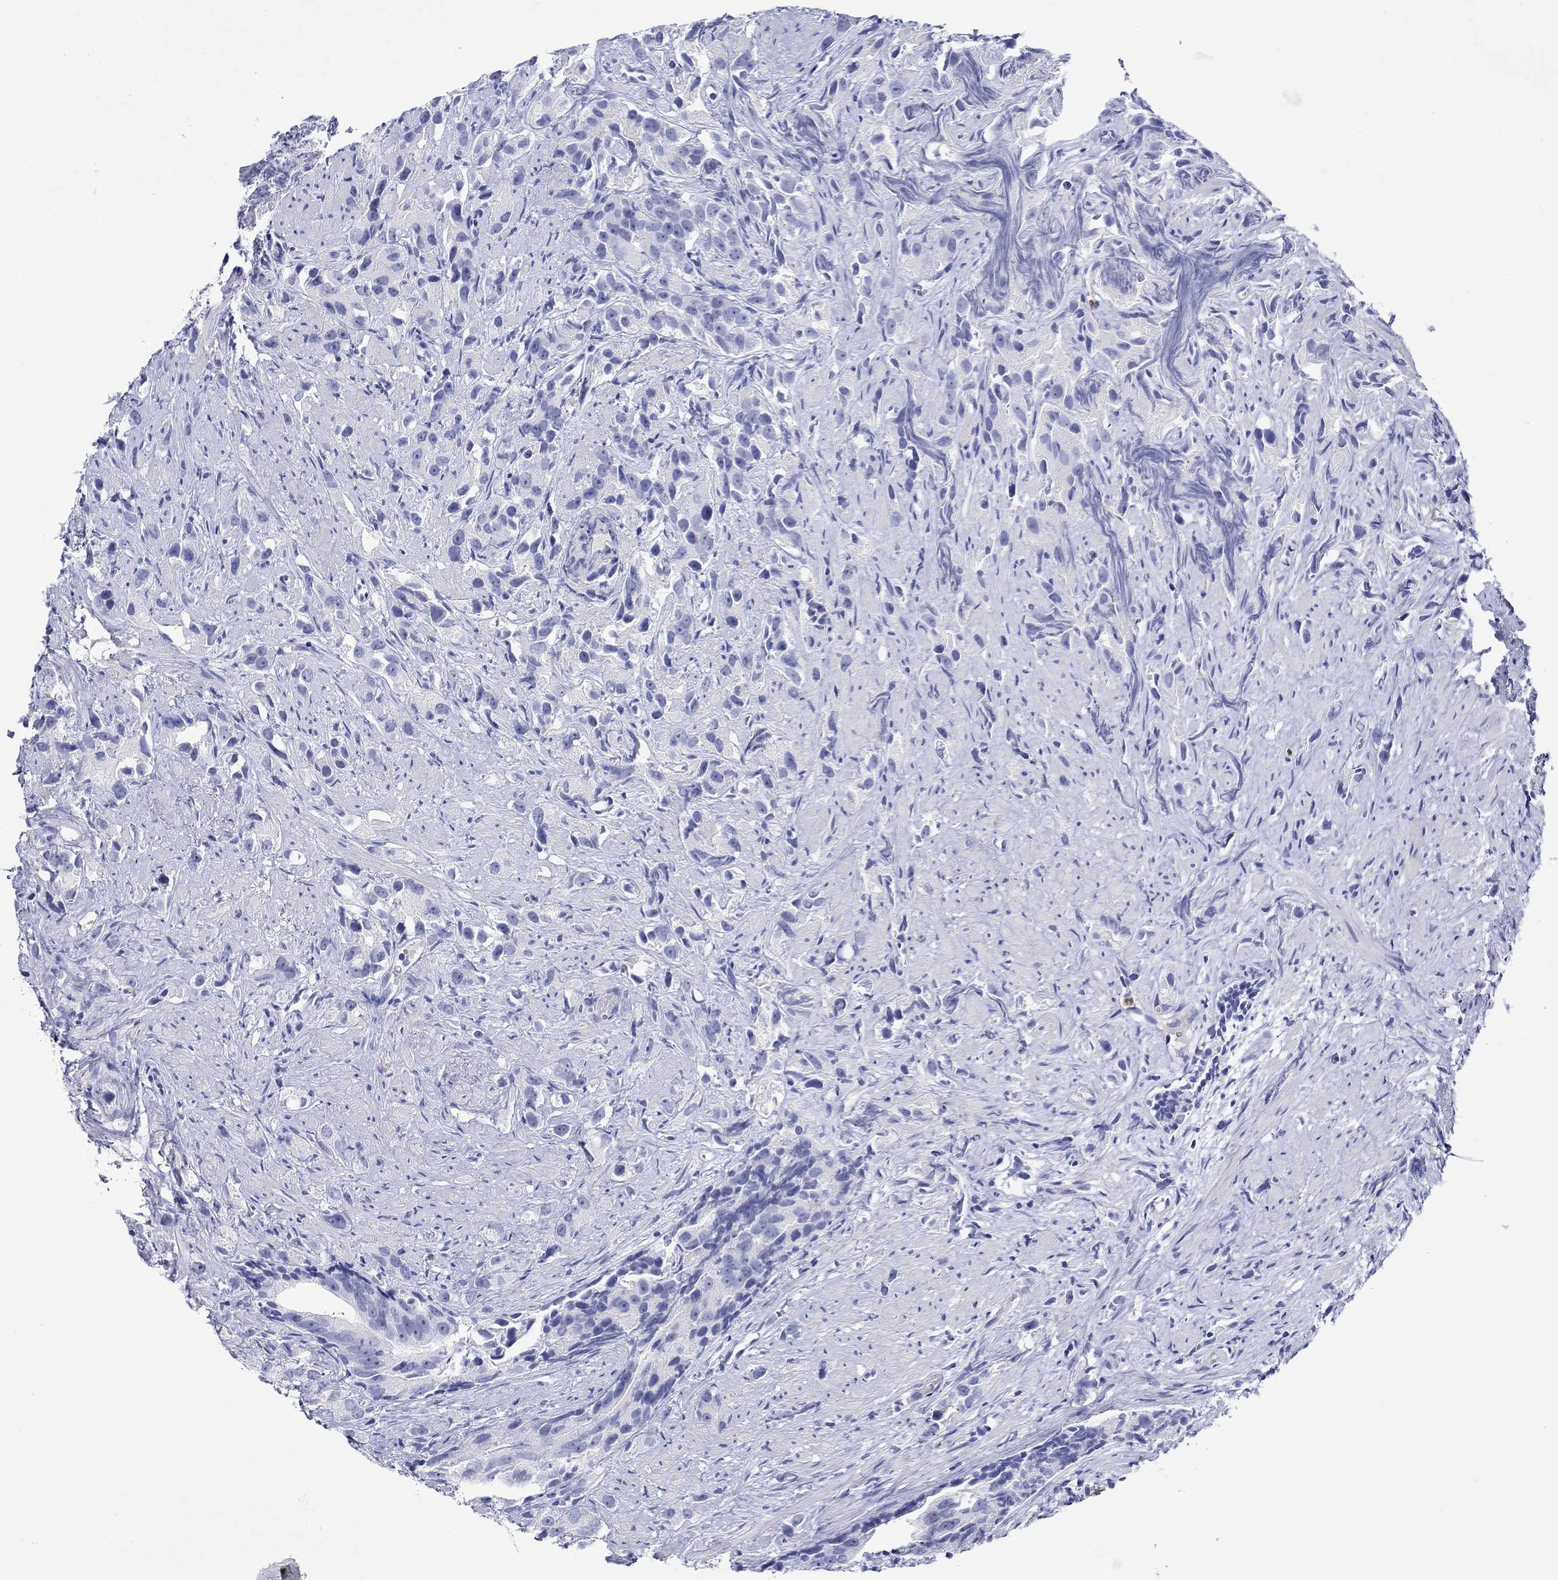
{"staining": {"intensity": "negative", "quantity": "none", "location": "none"}, "tissue": "prostate cancer", "cell_type": "Tumor cells", "image_type": "cancer", "snomed": [{"axis": "morphology", "description": "Adenocarcinoma, High grade"}, {"axis": "topography", "description": "Prostate"}], "caption": "DAB (3,3'-diaminobenzidine) immunohistochemical staining of human prostate high-grade adenocarcinoma displays no significant positivity in tumor cells.", "gene": "EPX", "patient": {"sex": "male", "age": 90}}